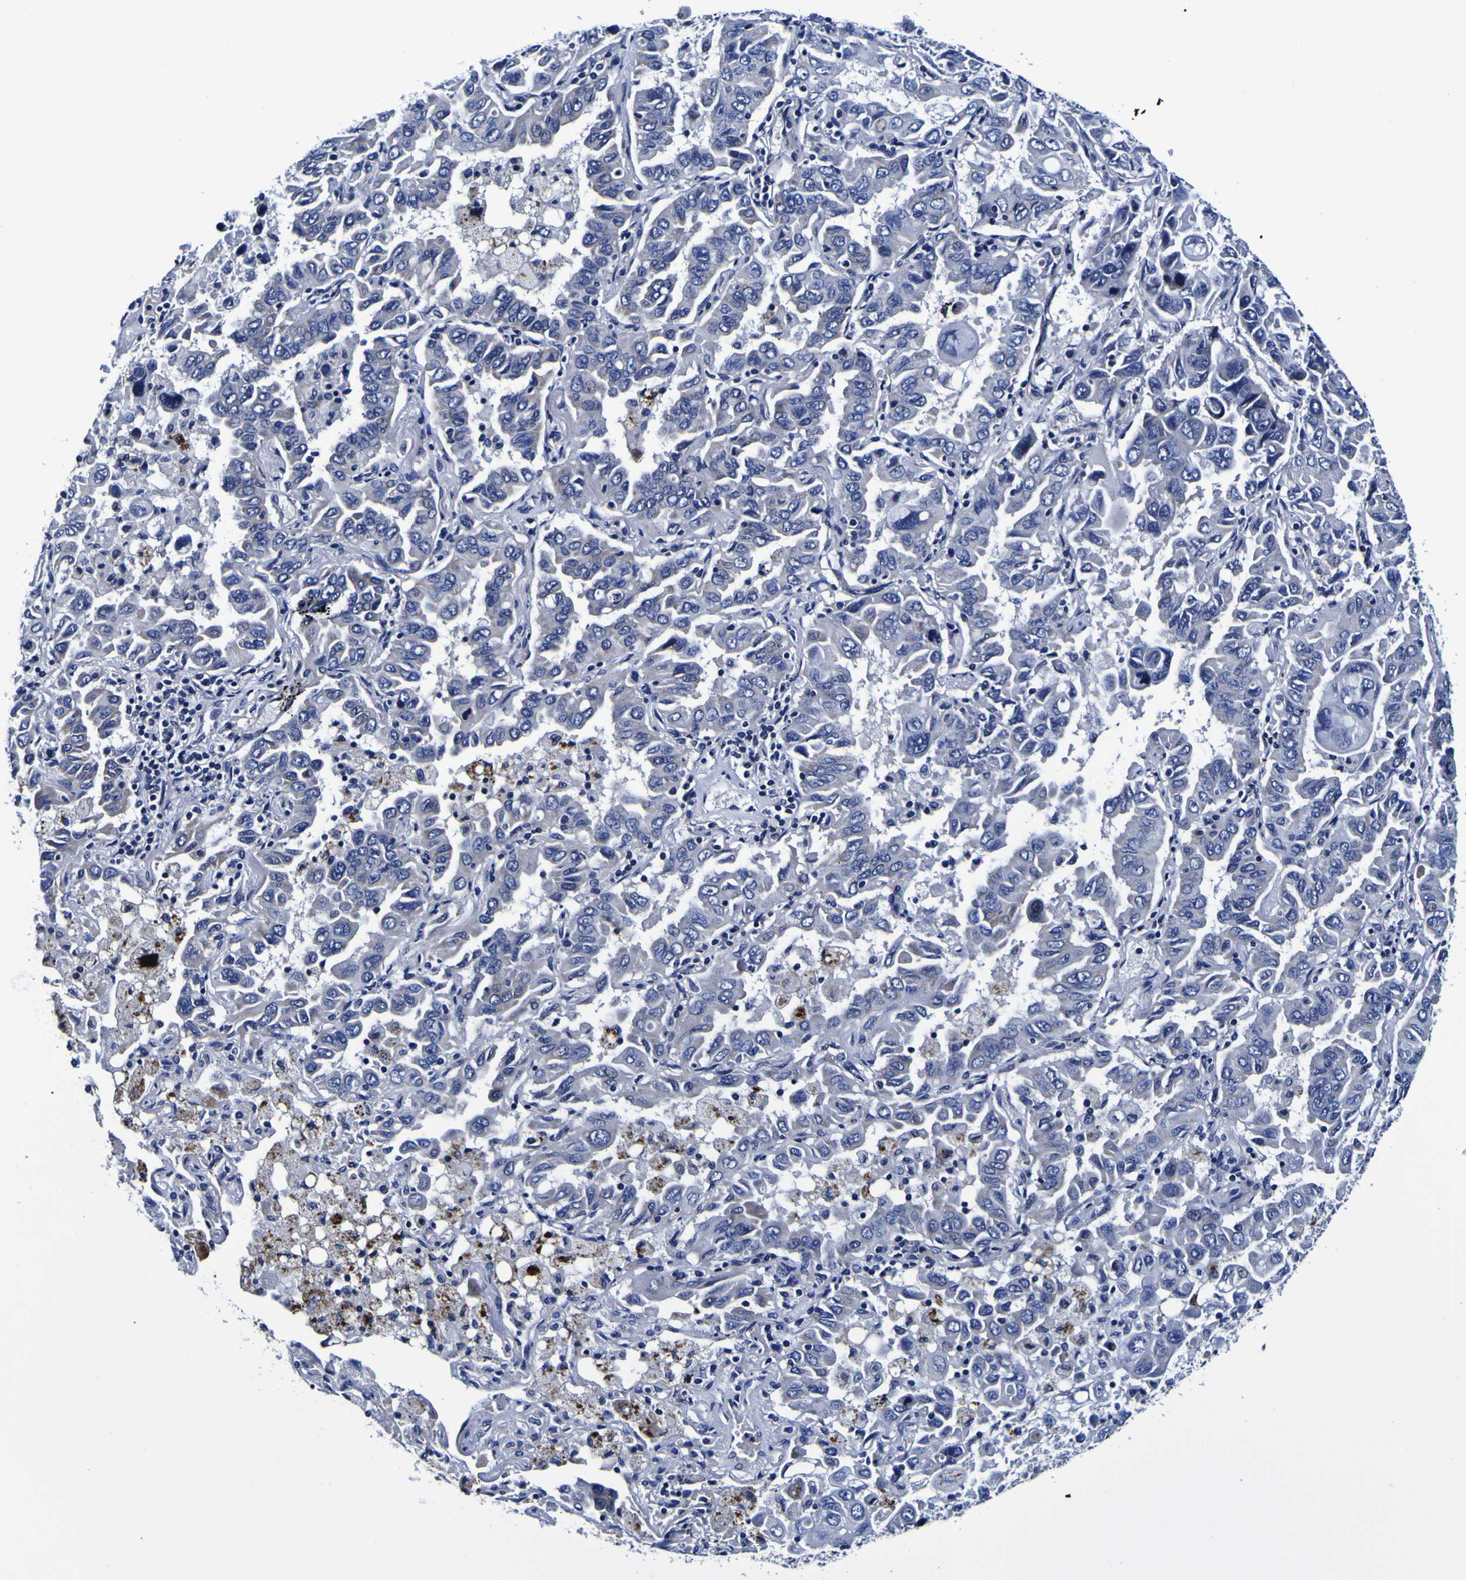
{"staining": {"intensity": "negative", "quantity": "none", "location": "none"}, "tissue": "lung cancer", "cell_type": "Tumor cells", "image_type": "cancer", "snomed": [{"axis": "morphology", "description": "Adenocarcinoma, NOS"}, {"axis": "topography", "description": "Lung"}], "caption": "High power microscopy photomicrograph of an immunohistochemistry photomicrograph of adenocarcinoma (lung), revealing no significant staining in tumor cells.", "gene": "PDLIM4", "patient": {"sex": "male", "age": 64}}